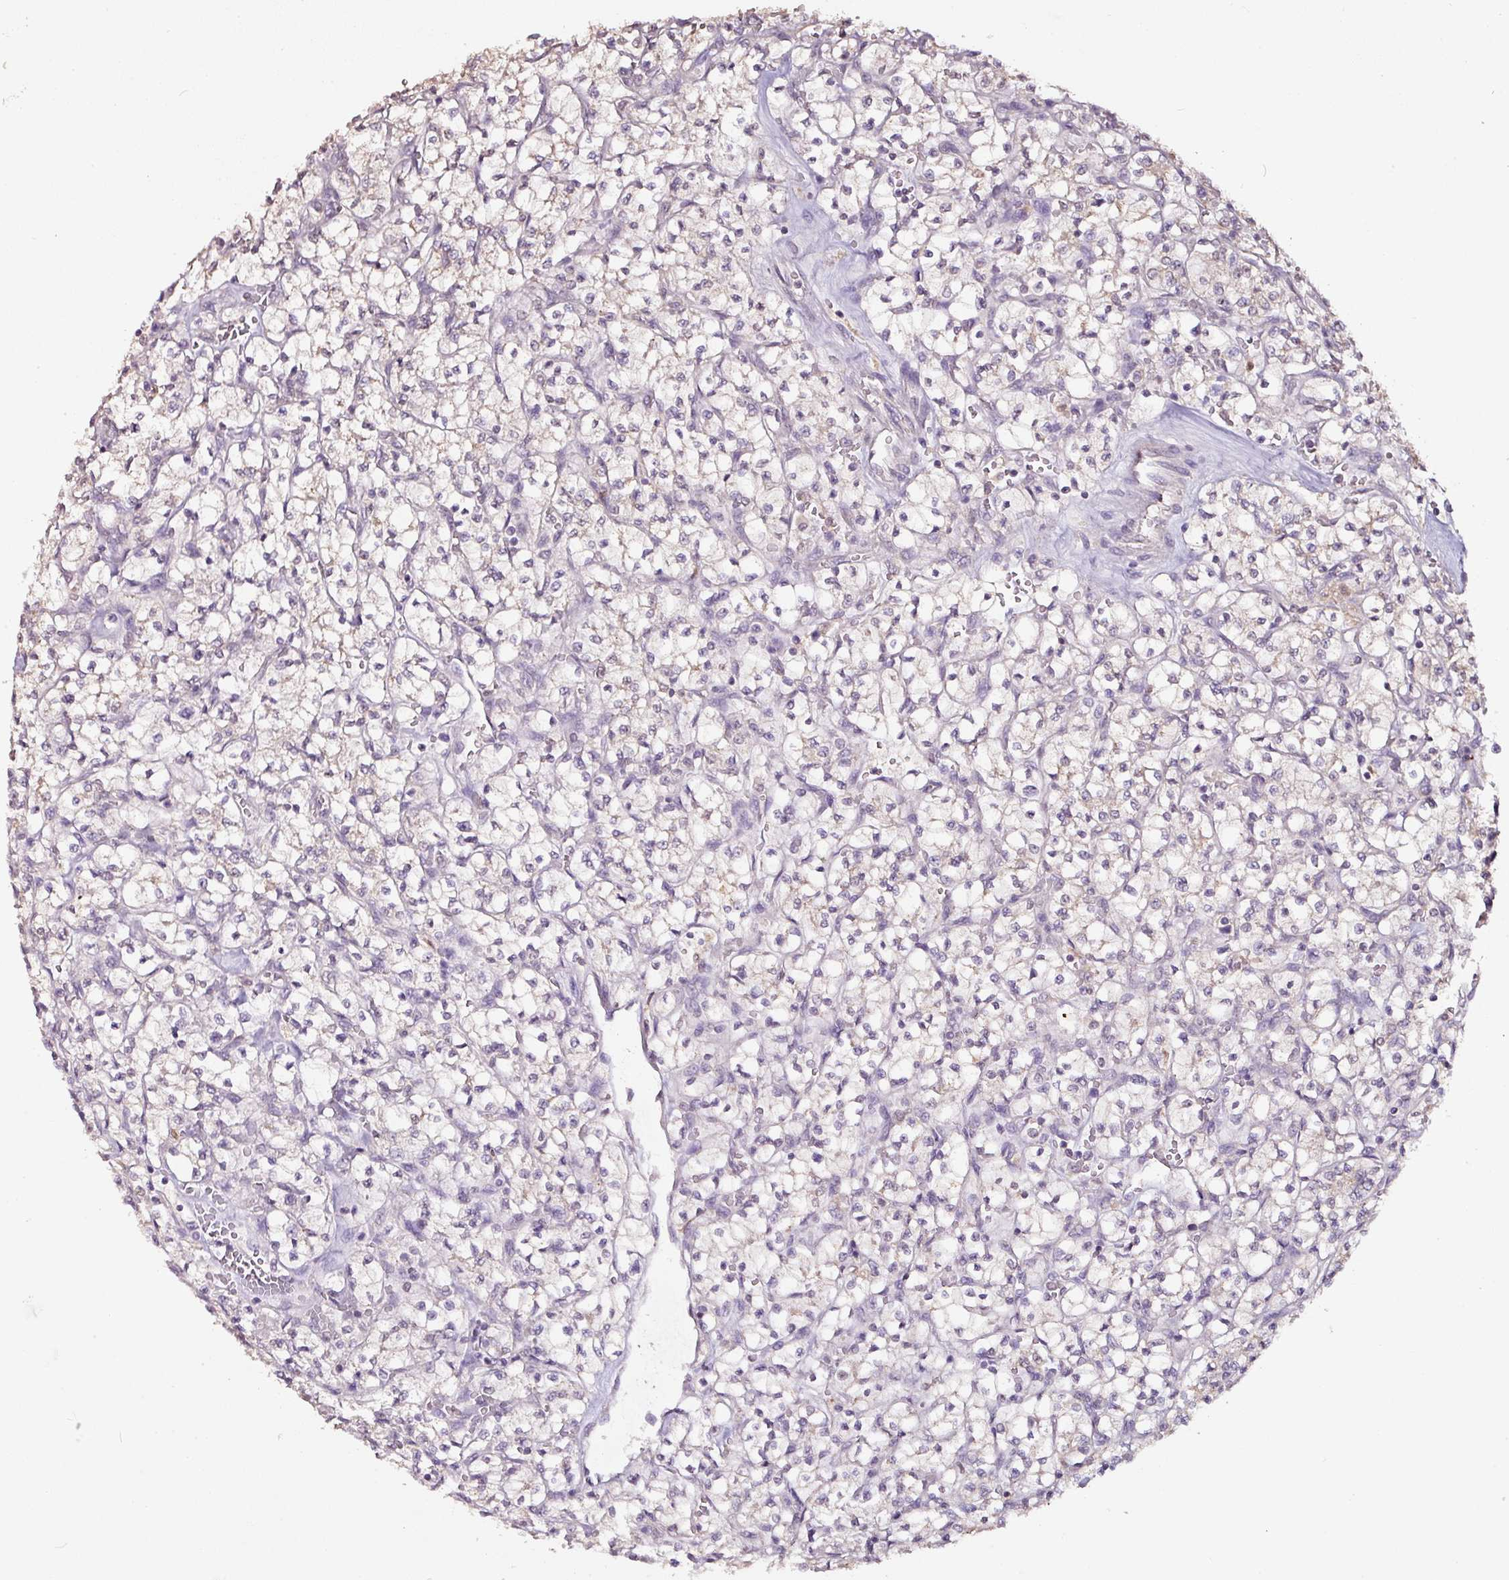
{"staining": {"intensity": "negative", "quantity": "none", "location": "none"}, "tissue": "renal cancer", "cell_type": "Tumor cells", "image_type": "cancer", "snomed": [{"axis": "morphology", "description": "Adenocarcinoma, NOS"}, {"axis": "topography", "description": "Kidney"}], "caption": "High magnification brightfield microscopy of renal cancer (adenocarcinoma) stained with DAB (brown) and counterstained with hematoxylin (blue): tumor cells show no significant staining.", "gene": "RPL38", "patient": {"sex": "female", "age": 64}}